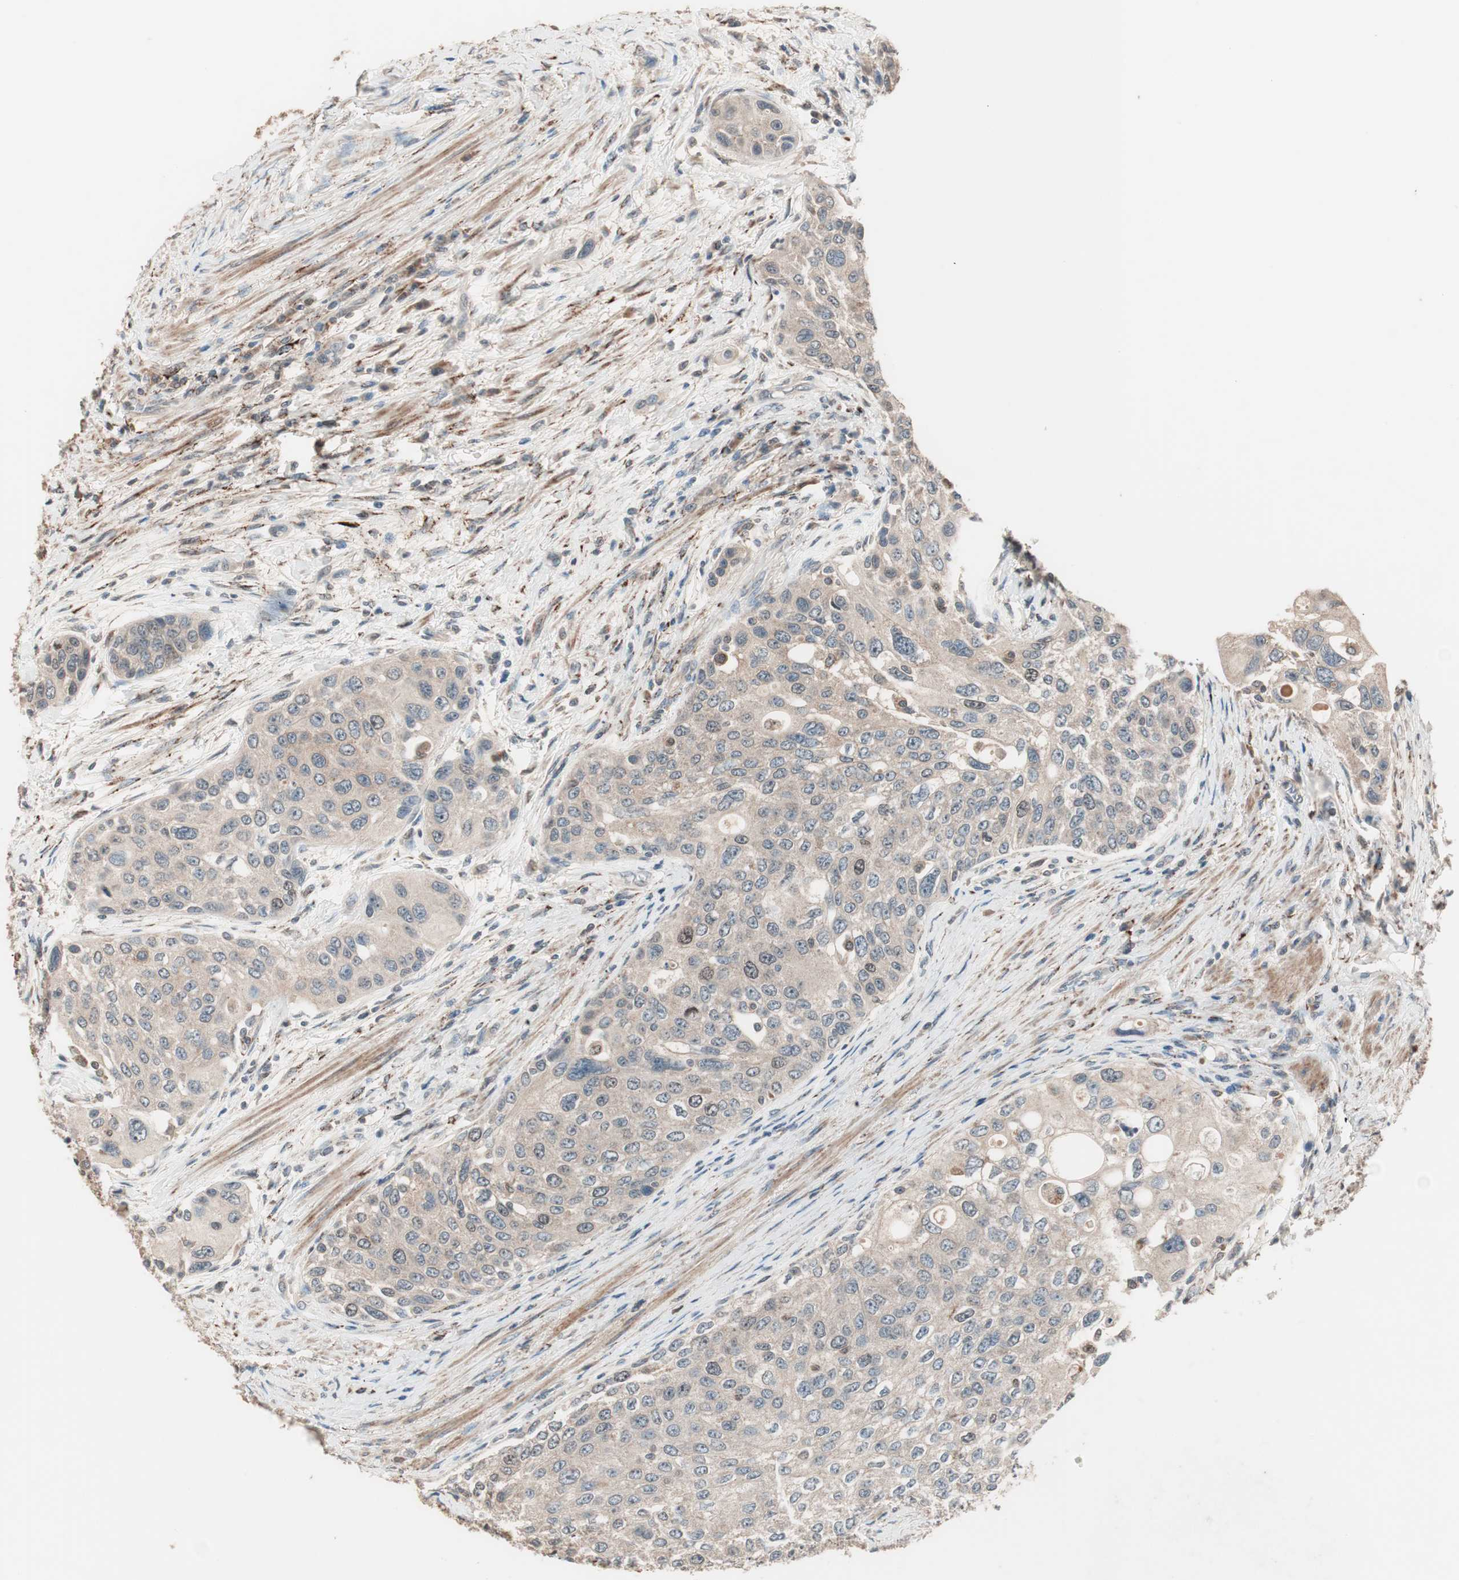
{"staining": {"intensity": "weak", "quantity": ">75%", "location": "cytoplasmic/membranous"}, "tissue": "urothelial cancer", "cell_type": "Tumor cells", "image_type": "cancer", "snomed": [{"axis": "morphology", "description": "Urothelial carcinoma, High grade"}, {"axis": "topography", "description": "Urinary bladder"}], "caption": "Weak cytoplasmic/membranous protein expression is identified in approximately >75% of tumor cells in urothelial carcinoma (high-grade). (IHC, brightfield microscopy, high magnification).", "gene": "NFRKB", "patient": {"sex": "female", "age": 56}}